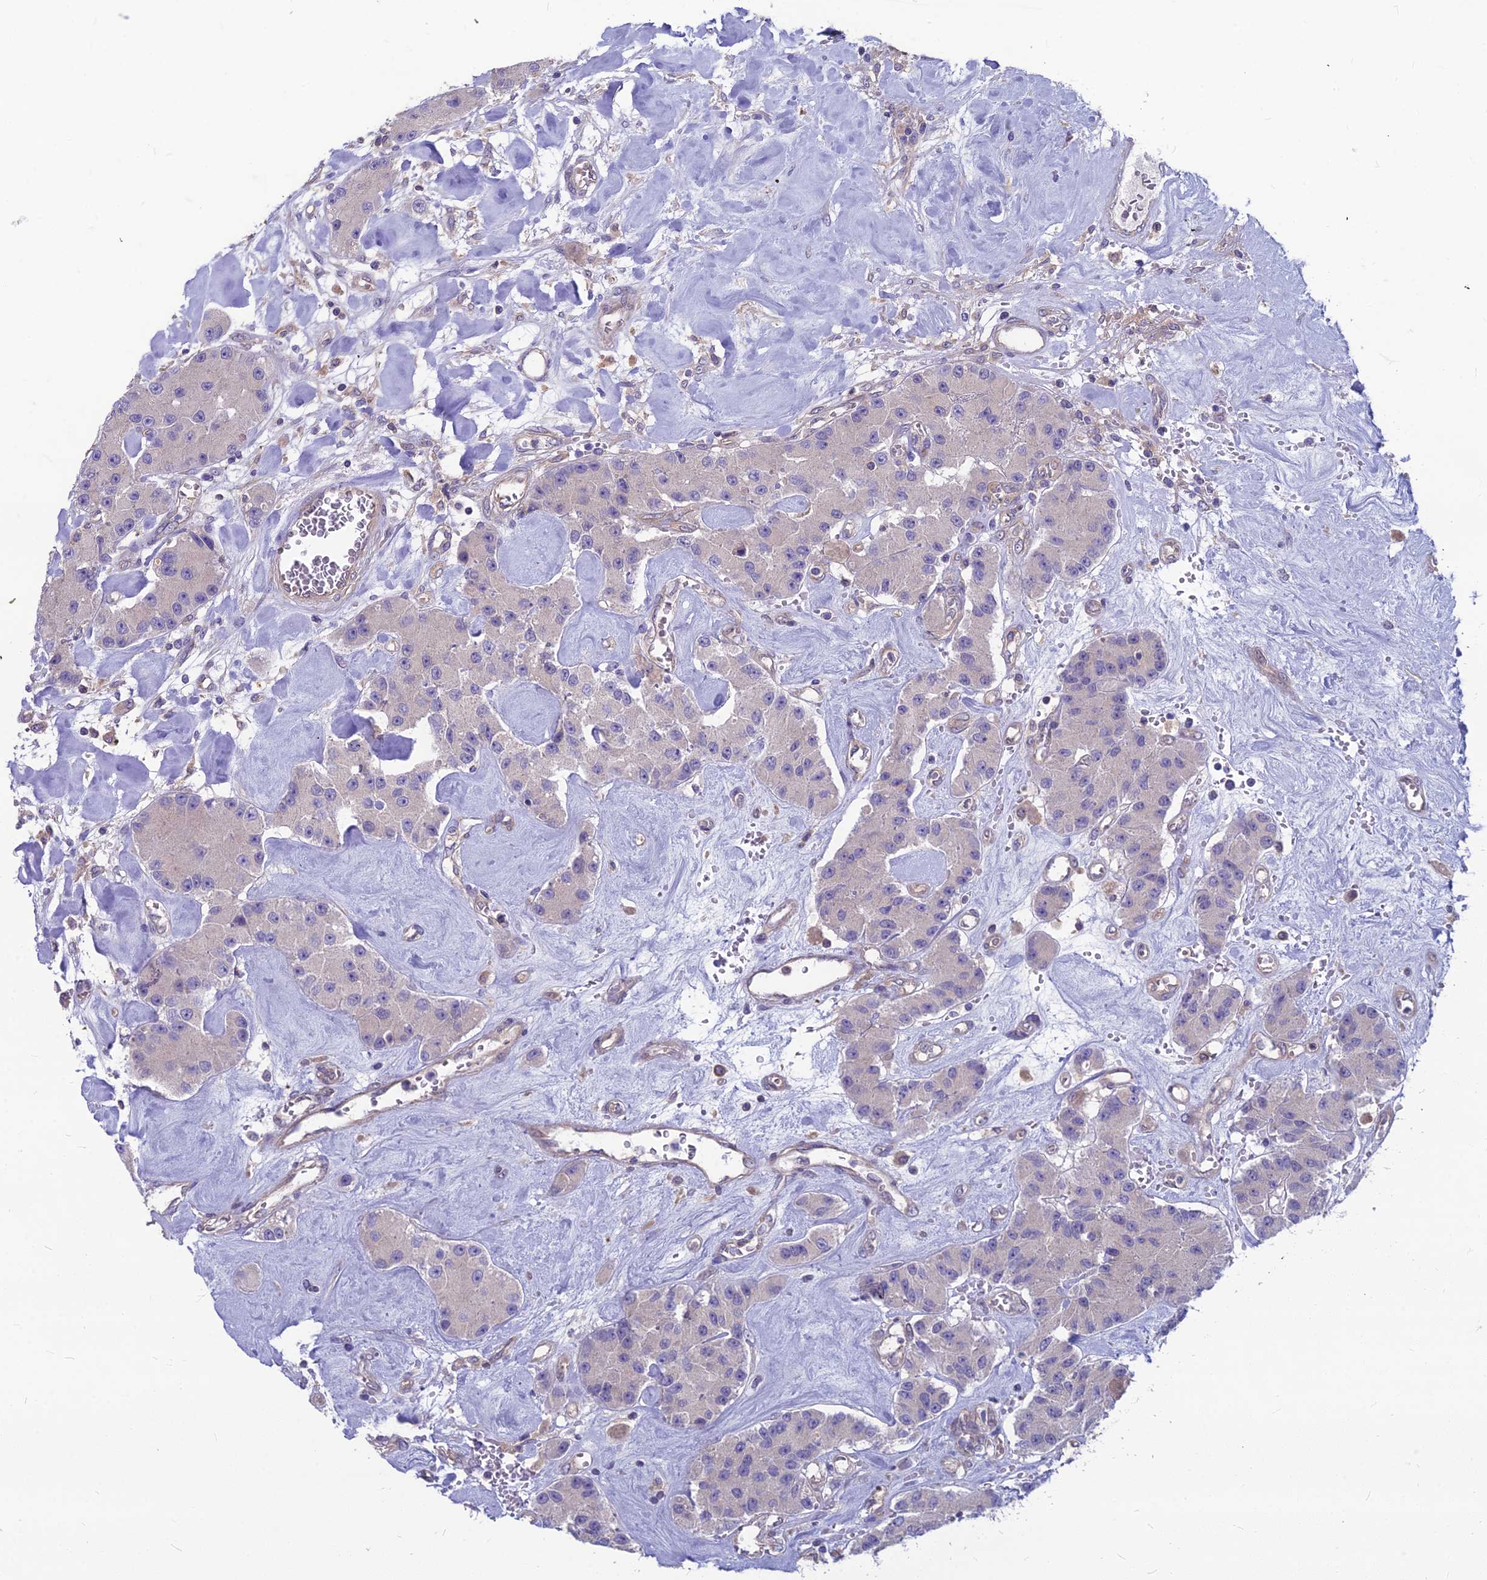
{"staining": {"intensity": "negative", "quantity": "none", "location": "none"}, "tissue": "carcinoid", "cell_type": "Tumor cells", "image_type": "cancer", "snomed": [{"axis": "morphology", "description": "Carcinoid, malignant, NOS"}, {"axis": "topography", "description": "Pancreas"}], "caption": "Malignant carcinoid was stained to show a protein in brown. There is no significant positivity in tumor cells.", "gene": "MVD", "patient": {"sex": "male", "age": 41}}